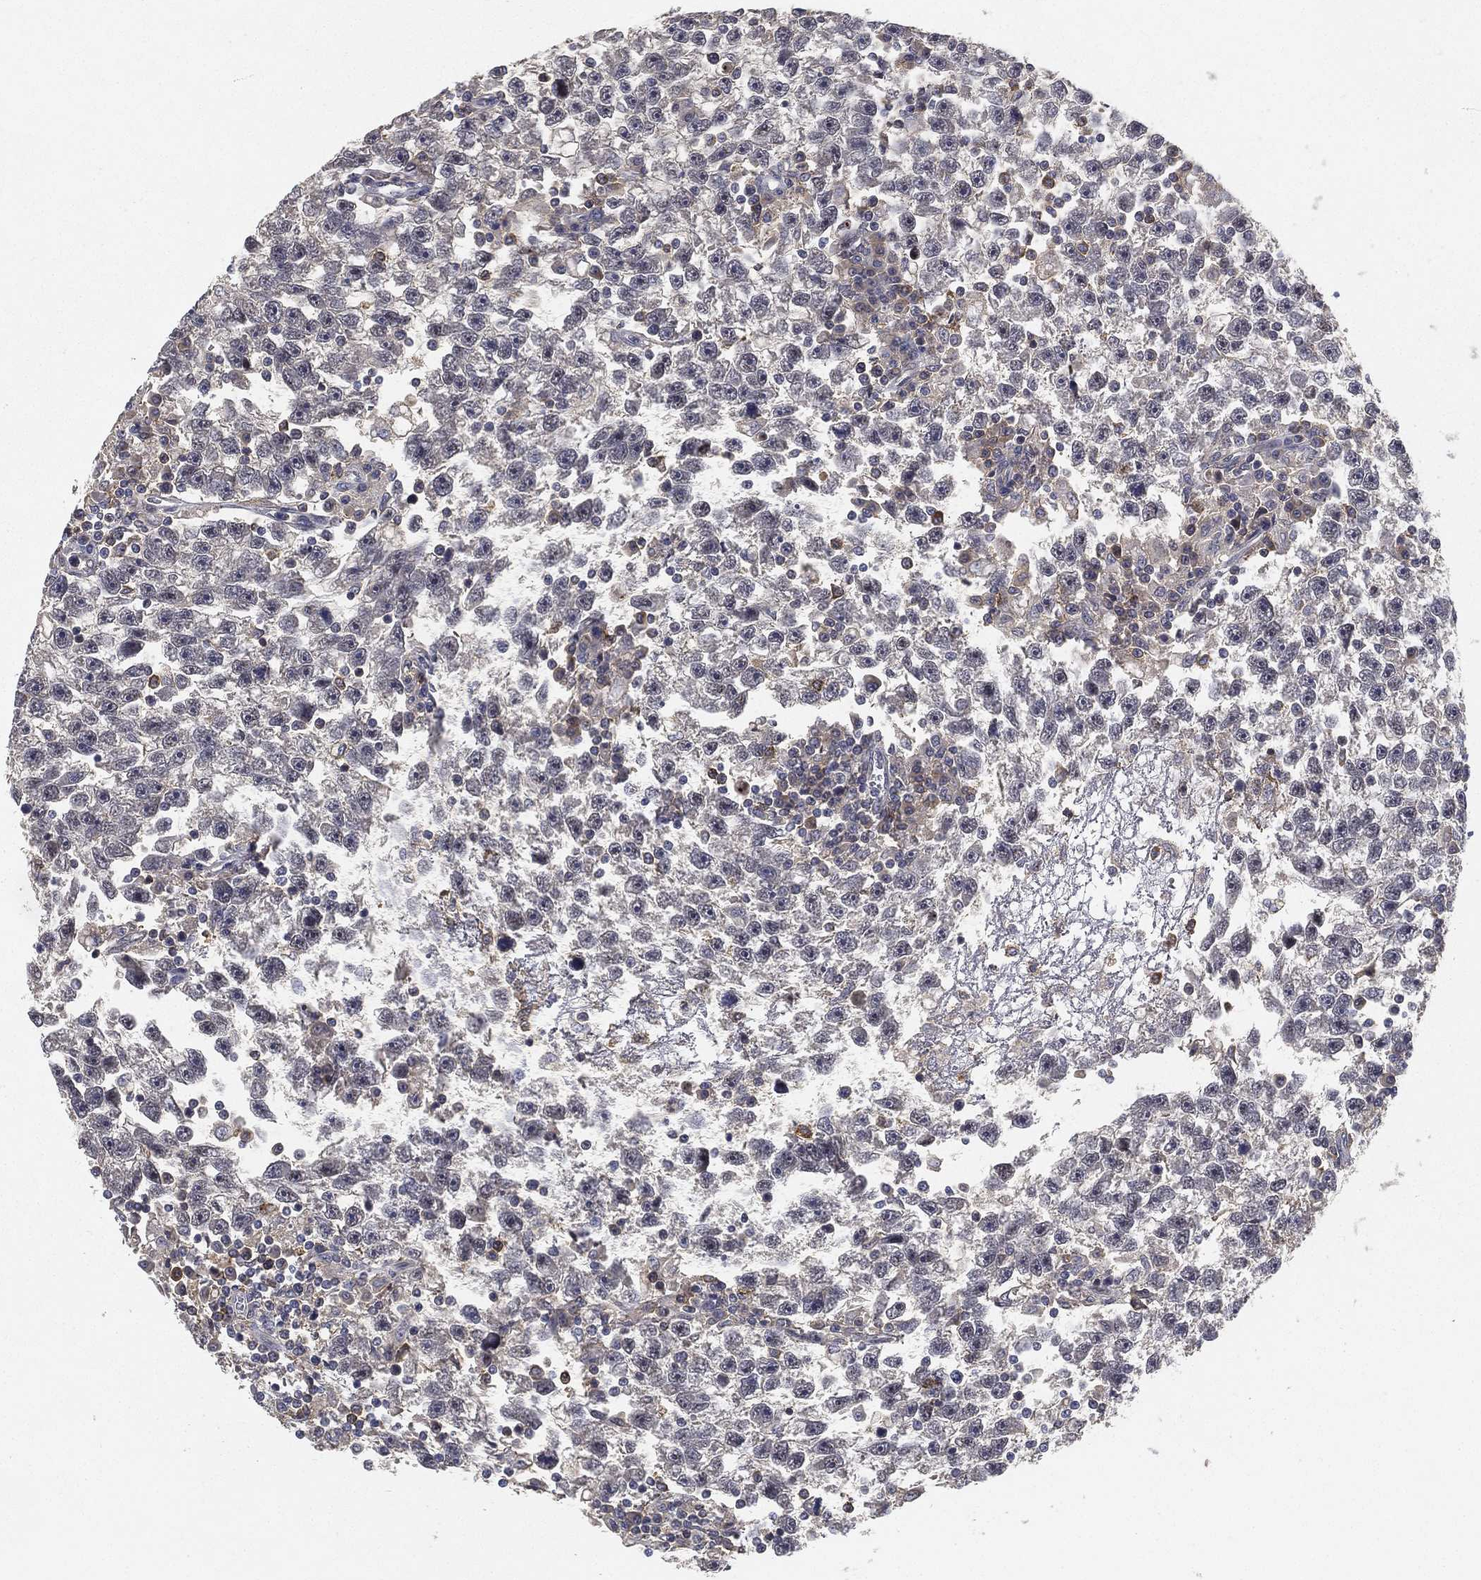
{"staining": {"intensity": "negative", "quantity": "none", "location": "none"}, "tissue": "testis cancer", "cell_type": "Tumor cells", "image_type": "cancer", "snomed": [{"axis": "morphology", "description": "Seminoma, NOS"}, {"axis": "topography", "description": "Testis"}], "caption": "Immunohistochemistry (IHC) micrograph of neoplastic tissue: seminoma (testis) stained with DAB displays no significant protein expression in tumor cells.", "gene": "CFAP251", "patient": {"sex": "male", "age": 47}}